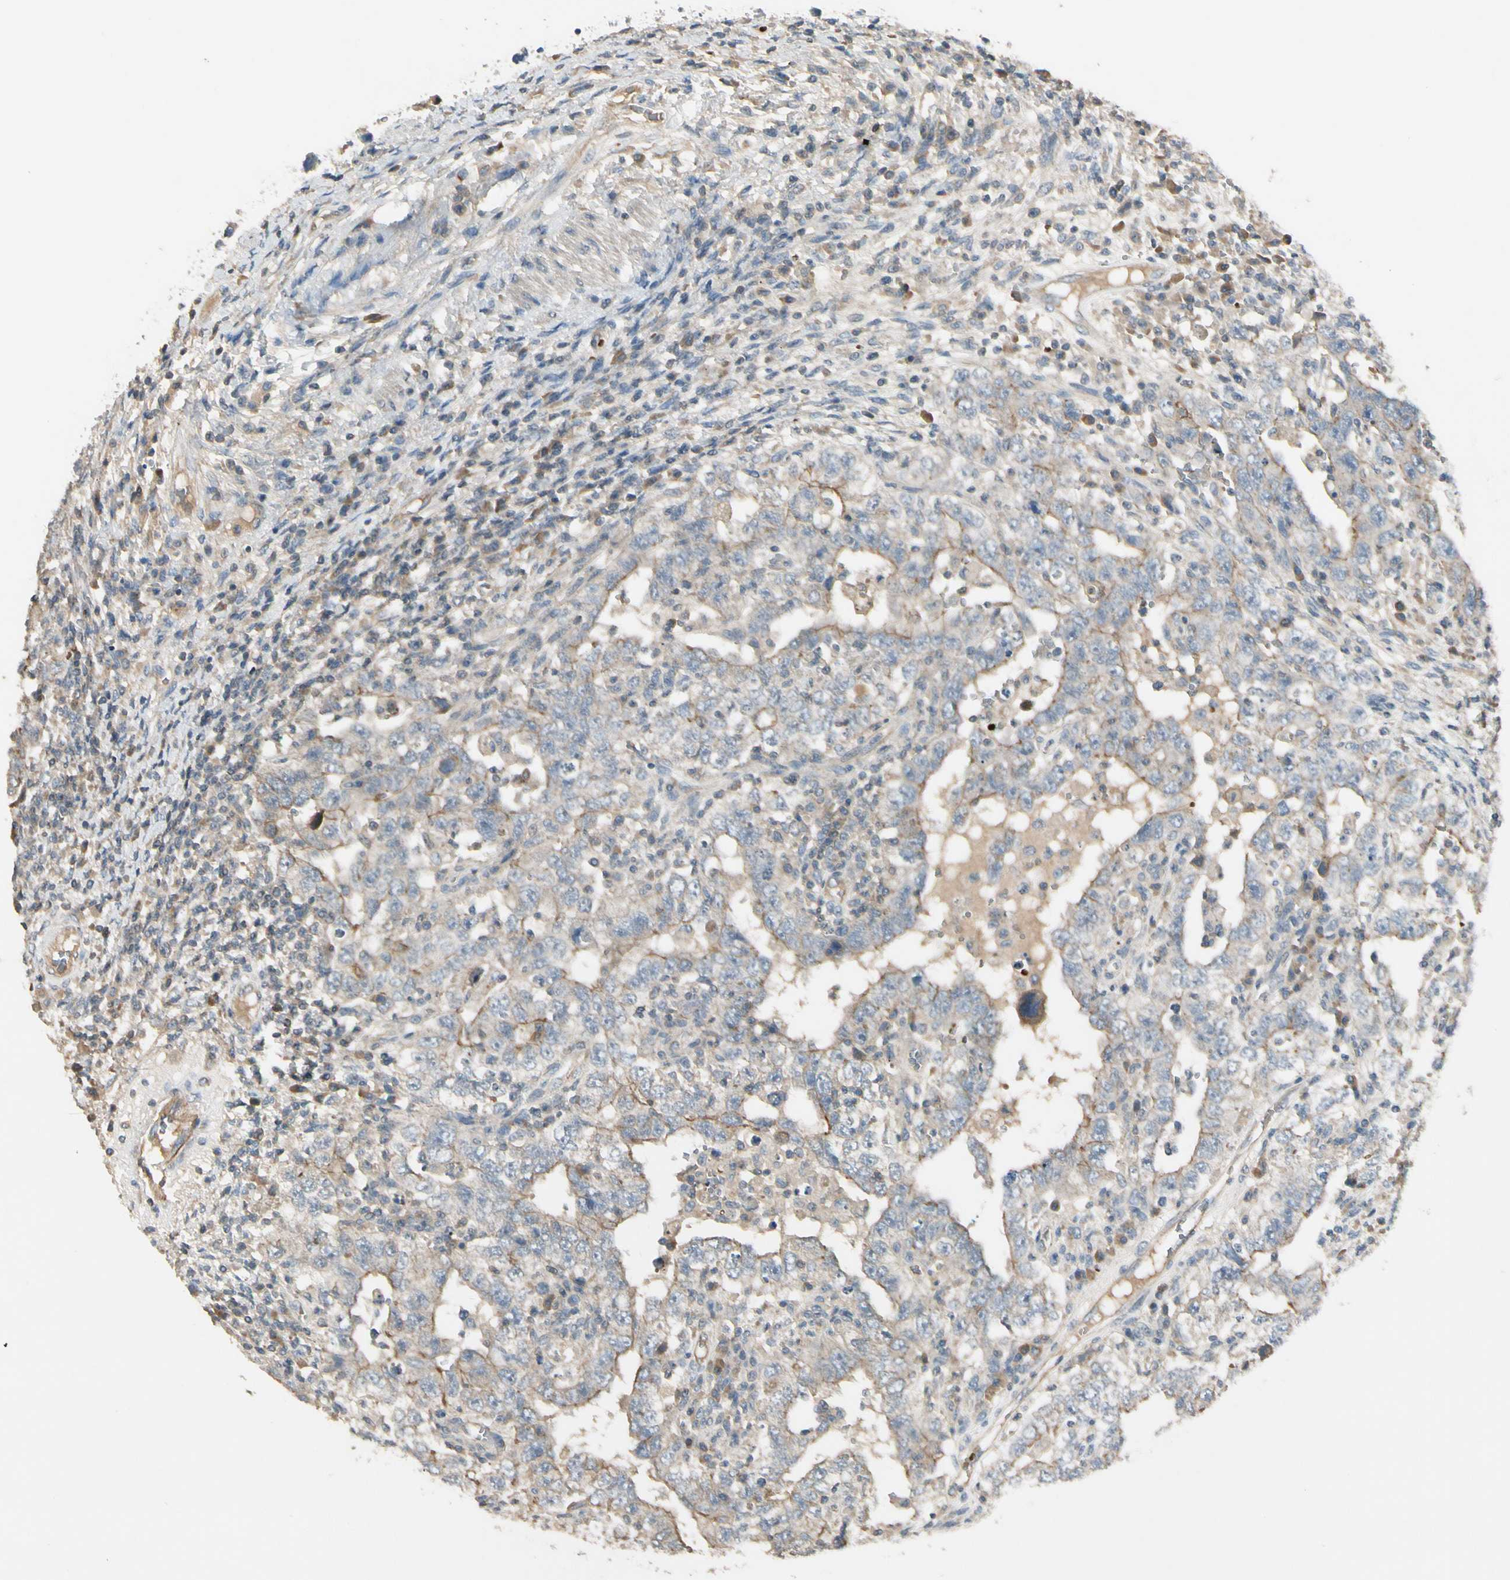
{"staining": {"intensity": "weak", "quantity": "<25%", "location": "cytoplasmic/membranous"}, "tissue": "testis cancer", "cell_type": "Tumor cells", "image_type": "cancer", "snomed": [{"axis": "morphology", "description": "Carcinoma, Embryonal, NOS"}, {"axis": "topography", "description": "Testis"}], "caption": "An IHC image of testis cancer is shown. There is no staining in tumor cells of testis cancer. The staining was performed using DAB to visualize the protein expression in brown, while the nuclei were stained in blue with hematoxylin (Magnification: 20x).", "gene": "PPP3CB", "patient": {"sex": "male", "age": 26}}